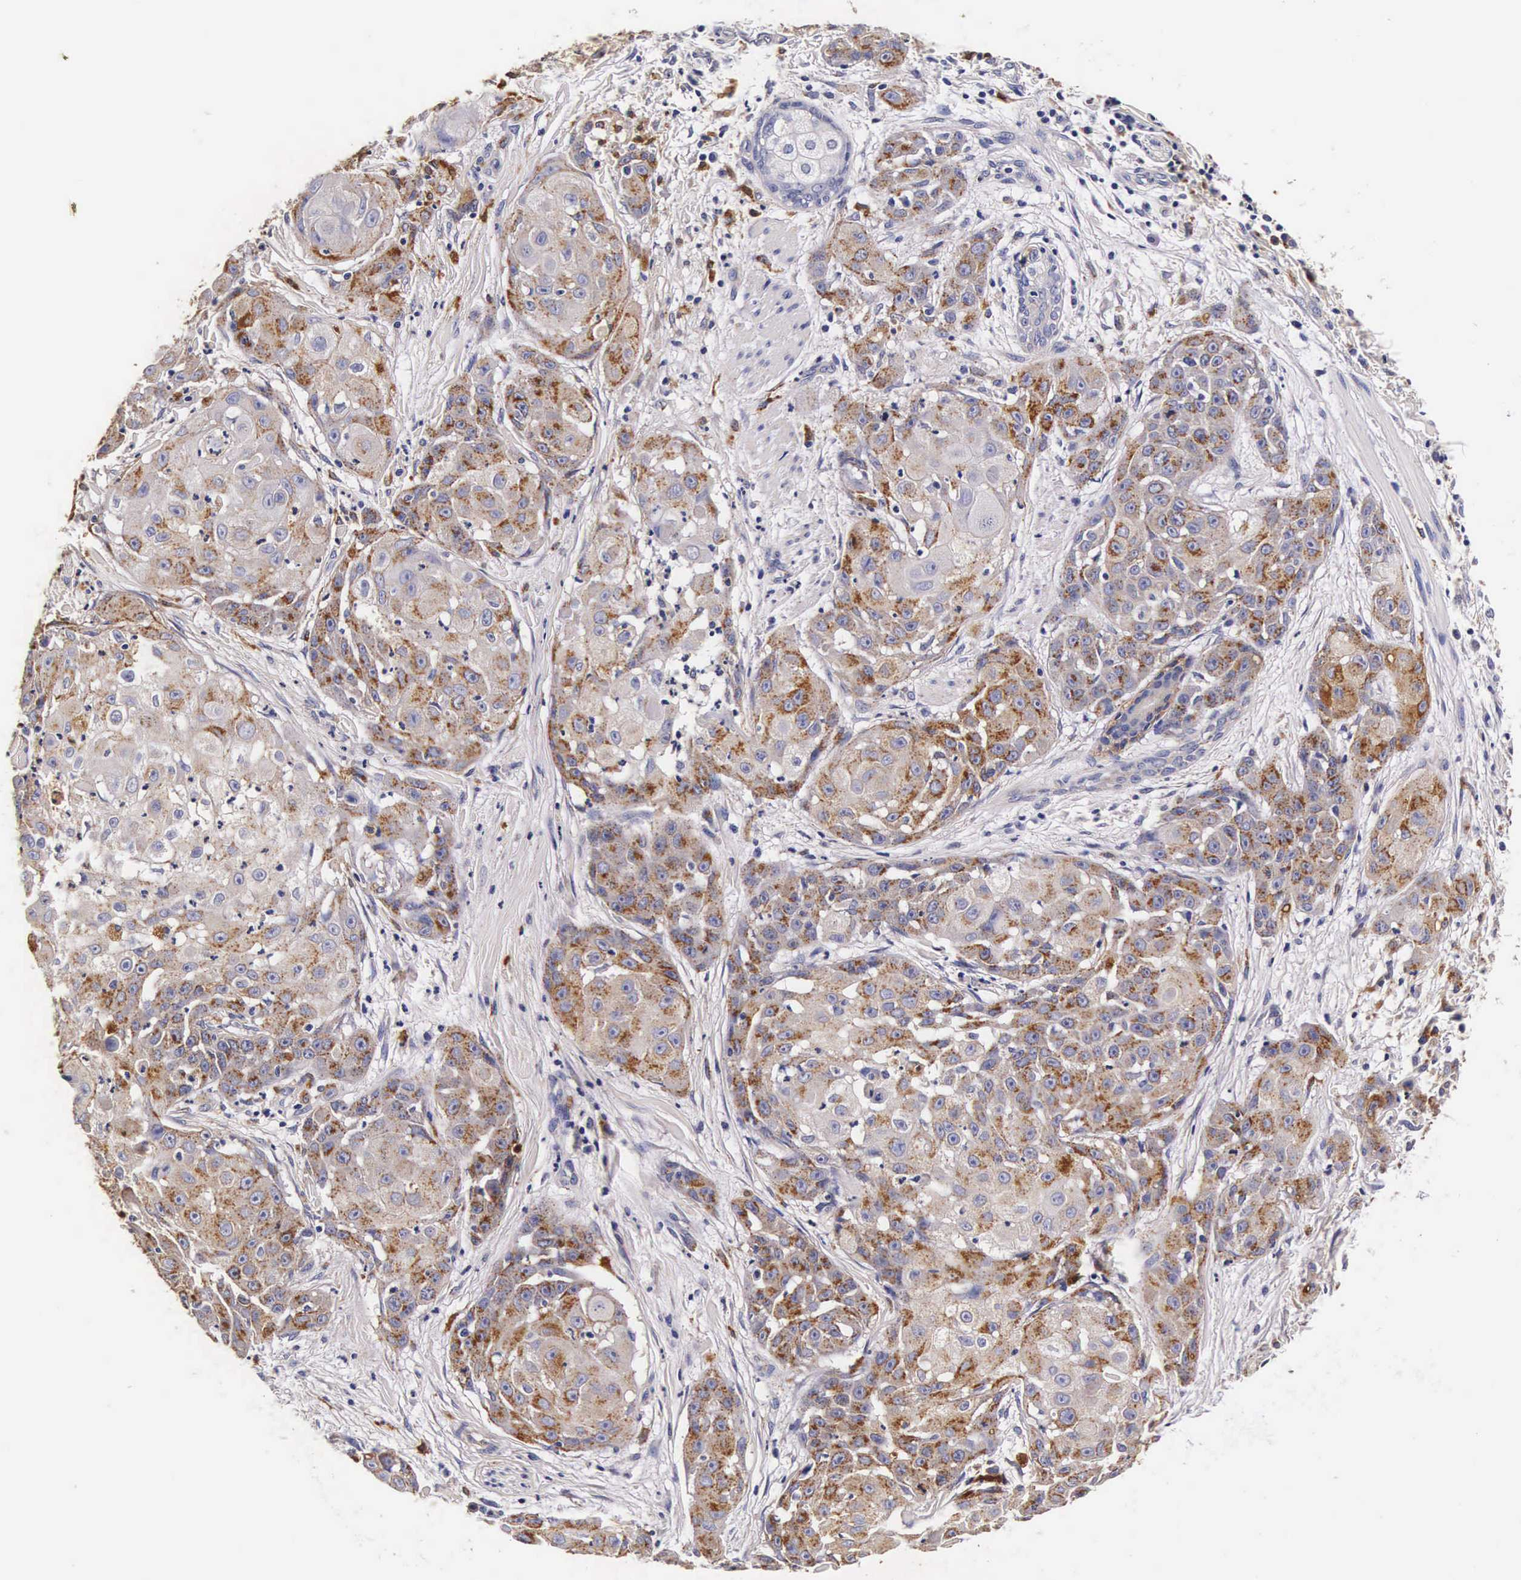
{"staining": {"intensity": "moderate", "quantity": ">75%", "location": "cytoplasmic/membranous"}, "tissue": "skin cancer", "cell_type": "Tumor cells", "image_type": "cancer", "snomed": [{"axis": "morphology", "description": "Squamous cell carcinoma, NOS"}, {"axis": "topography", "description": "Skin"}], "caption": "The immunohistochemical stain highlights moderate cytoplasmic/membranous expression in tumor cells of skin squamous cell carcinoma tissue.", "gene": "CTSB", "patient": {"sex": "female", "age": 57}}